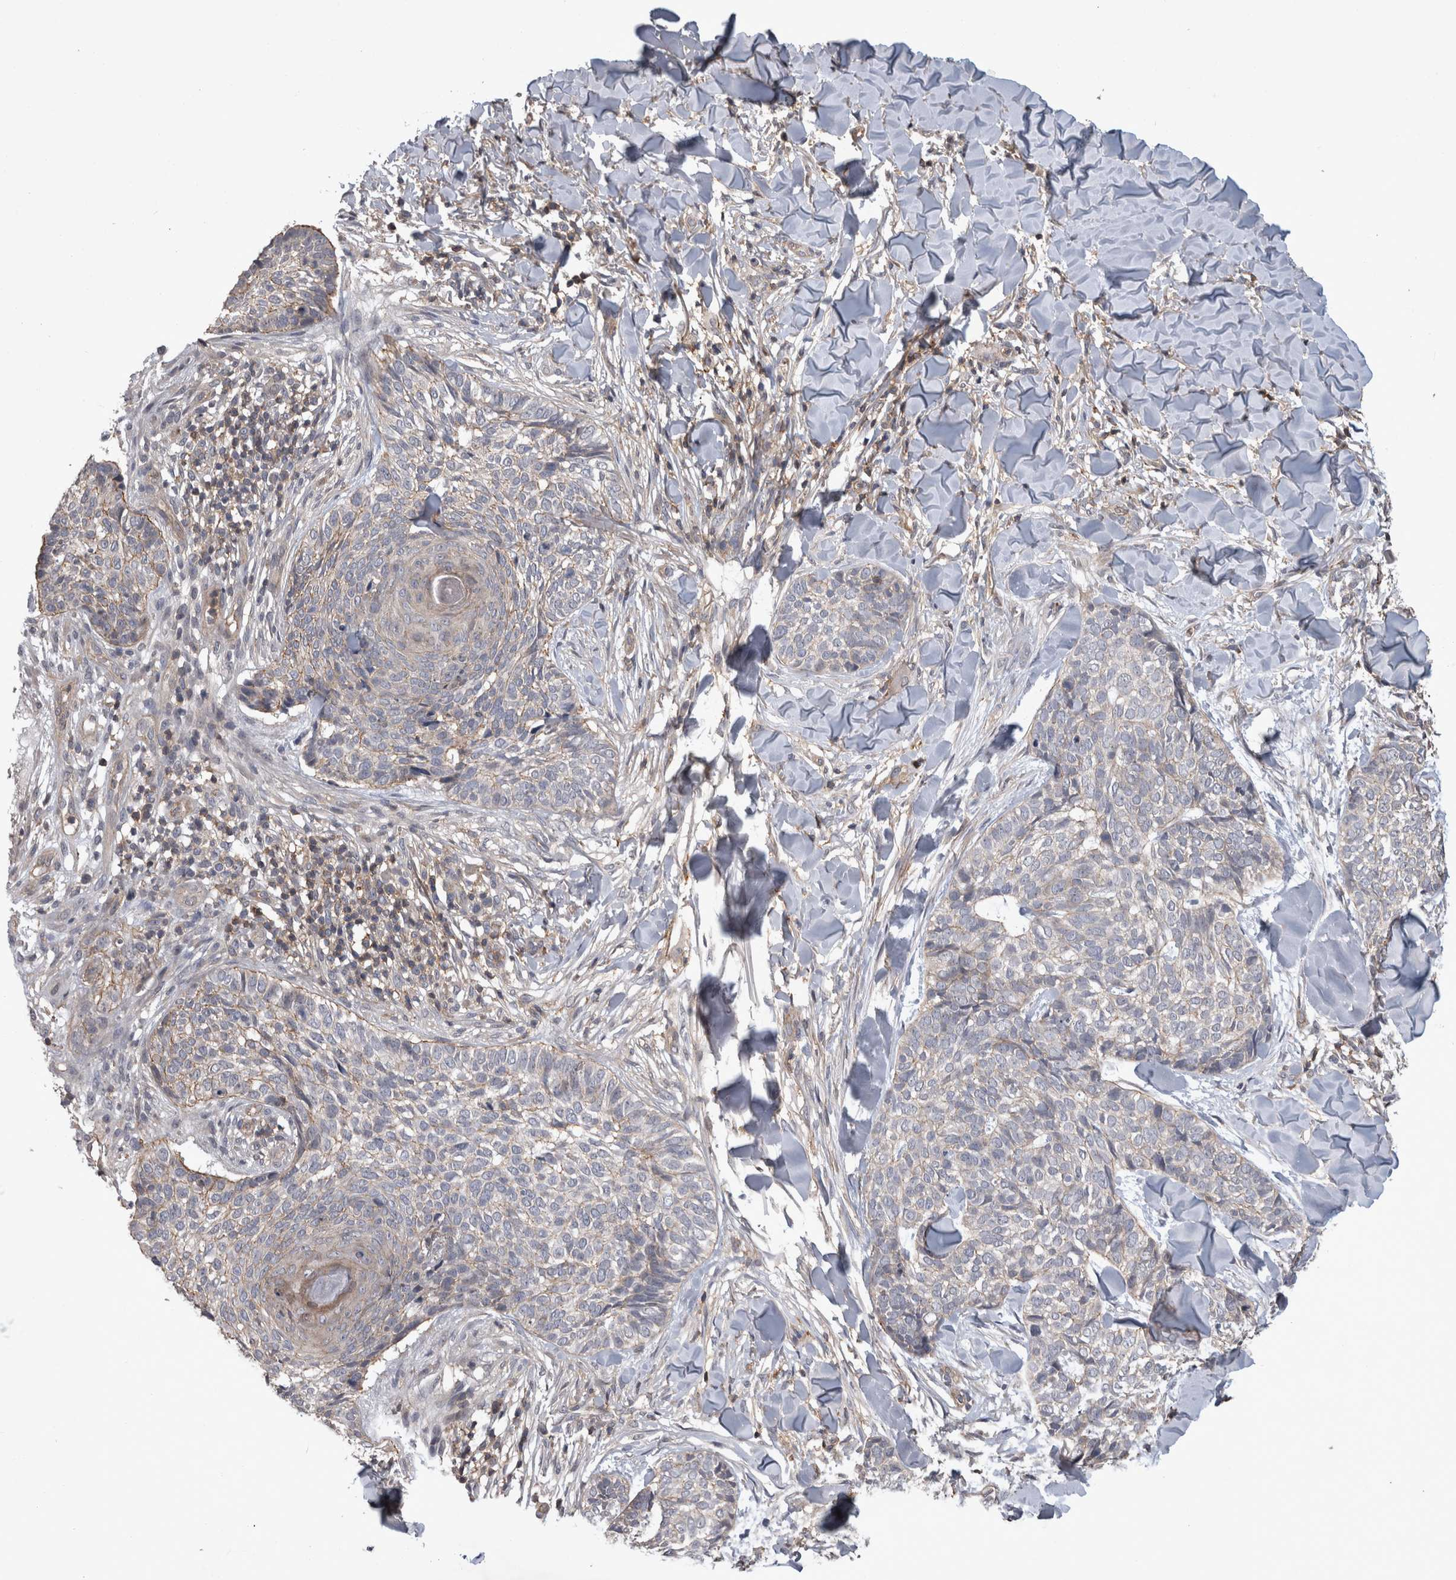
{"staining": {"intensity": "weak", "quantity": "<25%", "location": "cytoplasmic/membranous"}, "tissue": "skin cancer", "cell_type": "Tumor cells", "image_type": "cancer", "snomed": [{"axis": "morphology", "description": "Normal tissue, NOS"}, {"axis": "morphology", "description": "Basal cell carcinoma"}, {"axis": "topography", "description": "Skin"}], "caption": "This is an immunohistochemistry (IHC) histopathology image of human basal cell carcinoma (skin). There is no positivity in tumor cells.", "gene": "SPATA48", "patient": {"sex": "male", "age": 67}}